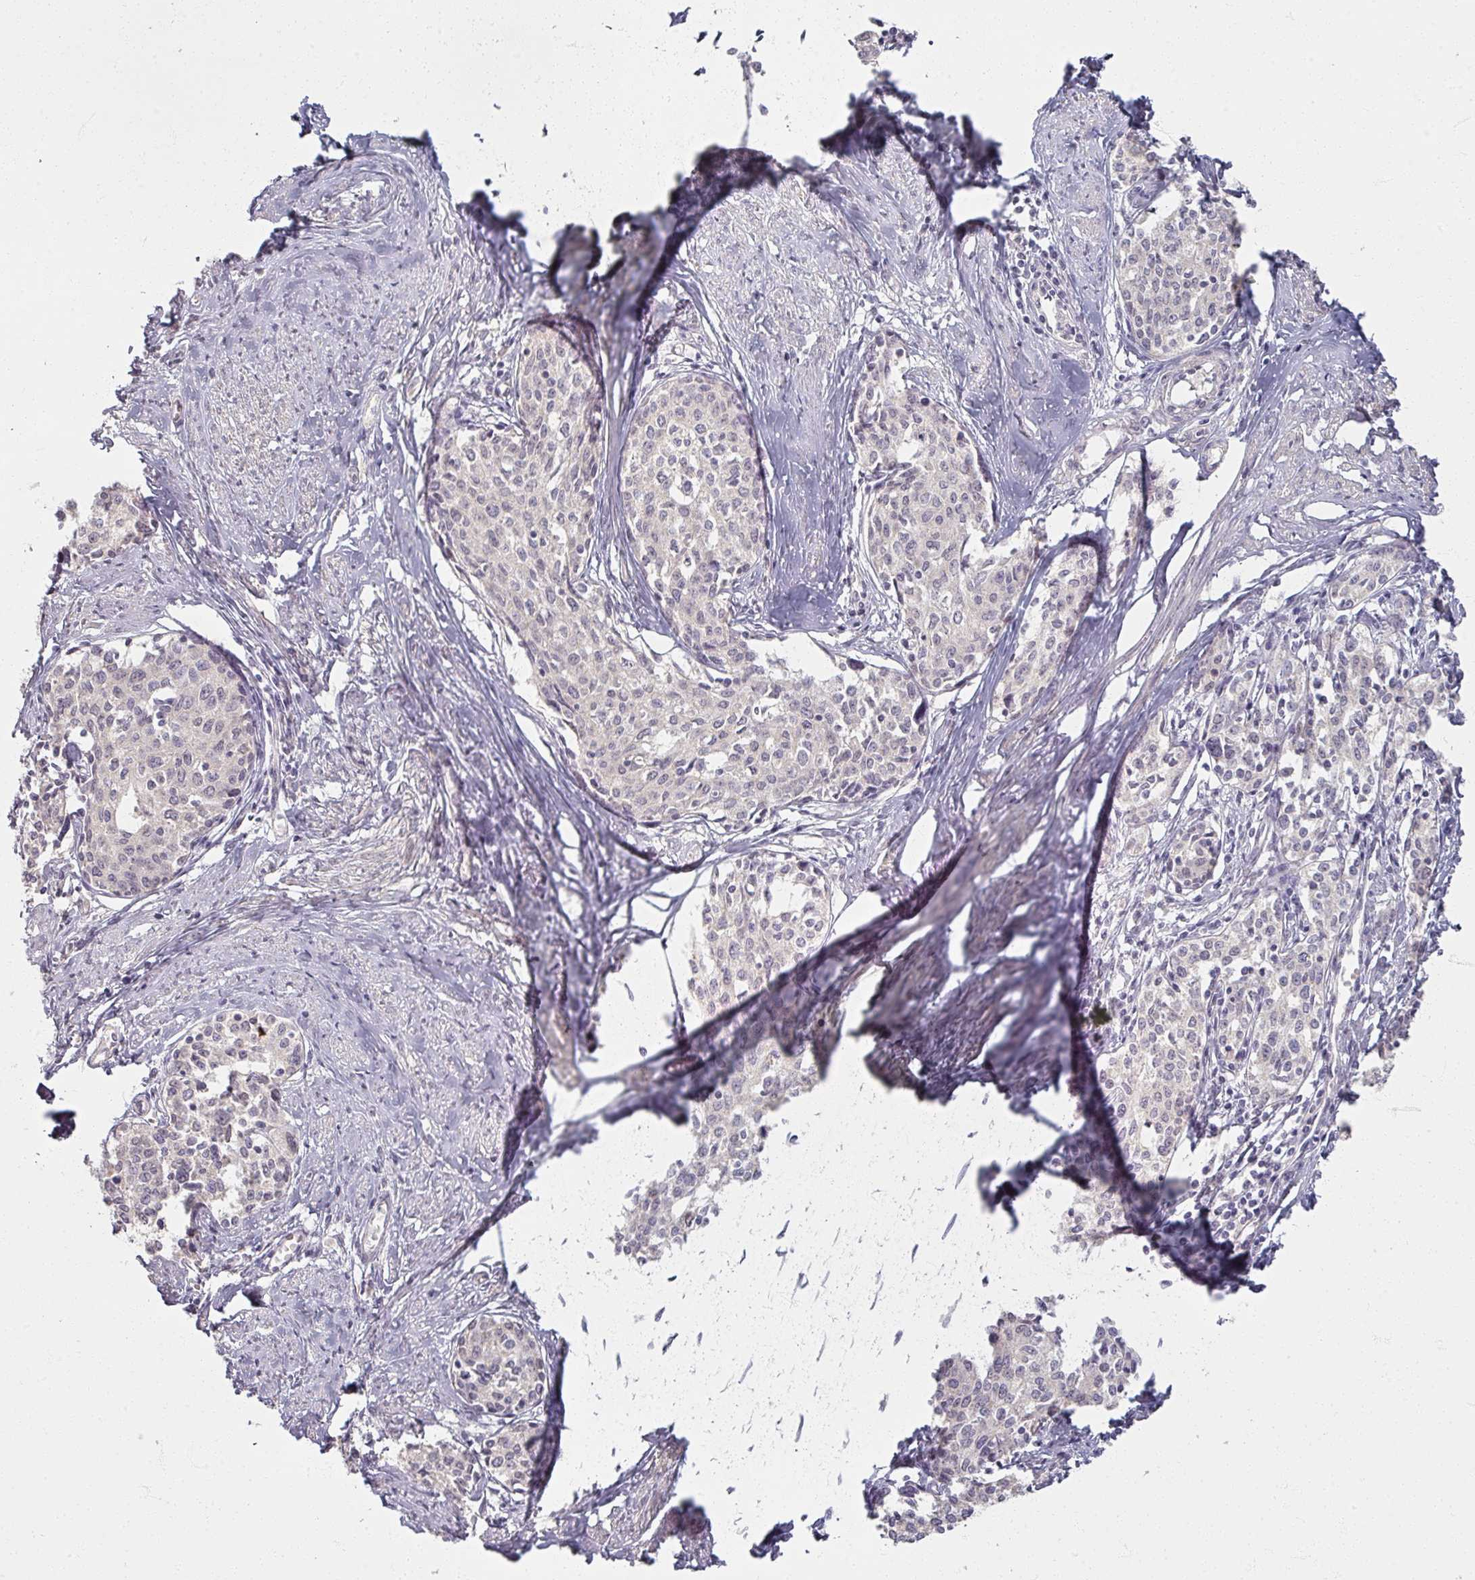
{"staining": {"intensity": "negative", "quantity": "none", "location": "none"}, "tissue": "cervical cancer", "cell_type": "Tumor cells", "image_type": "cancer", "snomed": [{"axis": "morphology", "description": "Squamous cell carcinoma, NOS"}, {"axis": "morphology", "description": "Adenocarcinoma, NOS"}, {"axis": "topography", "description": "Cervix"}], "caption": "This is a photomicrograph of immunohistochemistry (IHC) staining of cervical adenocarcinoma, which shows no staining in tumor cells.", "gene": "SOX11", "patient": {"sex": "female", "age": 52}}